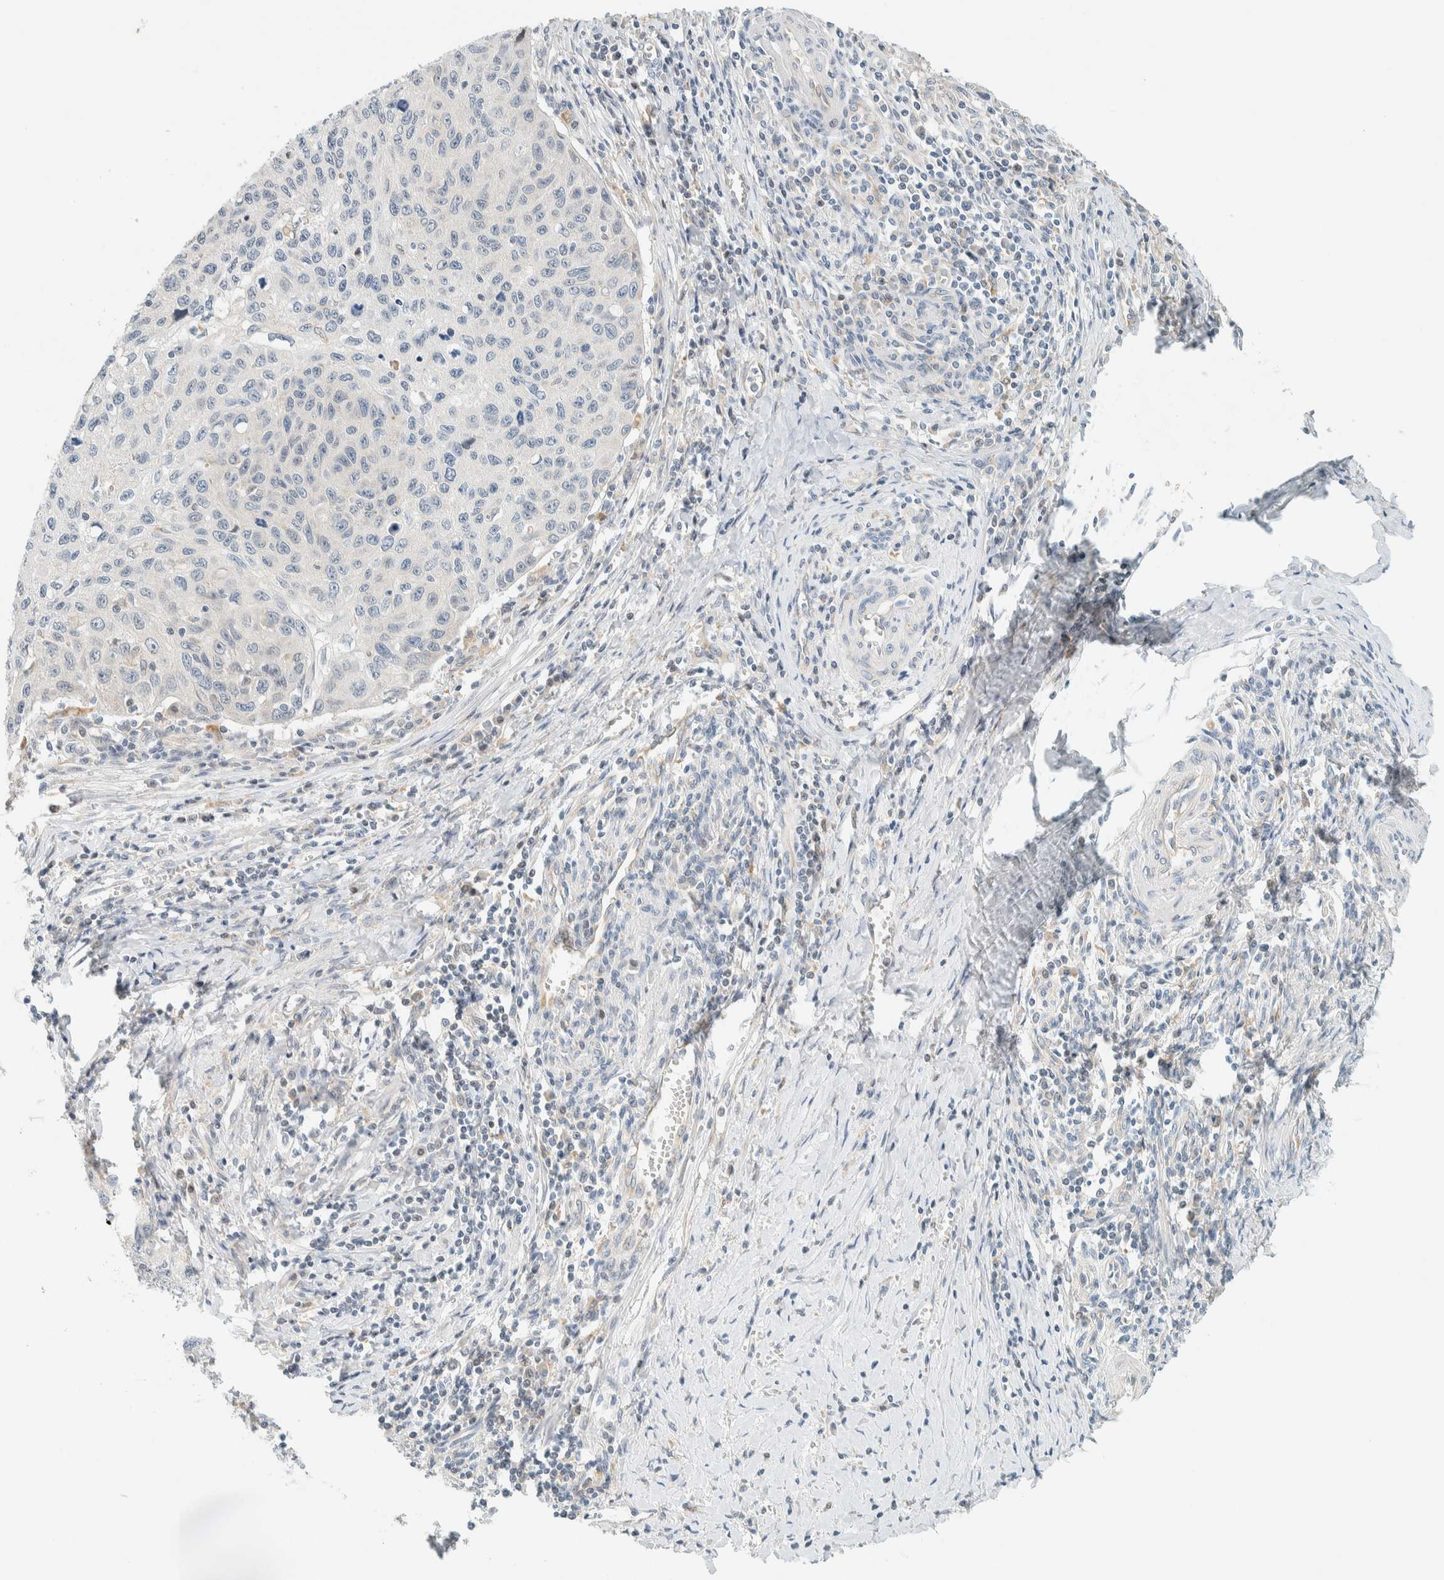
{"staining": {"intensity": "negative", "quantity": "none", "location": "none"}, "tissue": "cervical cancer", "cell_type": "Tumor cells", "image_type": "cancer", "snomed": [{"axis": "morphology", "description": "Squamous cell carcinoma, NOS"}, {"axis": "topography", "description": "Cervix"}], "caption": "High magnification brightfield microscopy of squamous cell carcinoma (cervical) stained with DAB (3,3'-diaminobenzidine) (brown) and counterstained with hematoxylin (blue): tumor cells show no significant expression. The staining was performed using DAB to visualize the protein expression in brown, while the nuclei were stained in blue with hematoxylin (Magnification: 20x).", "gene": "SUMF2", "patient": {"sex": "female", "age": 53}}